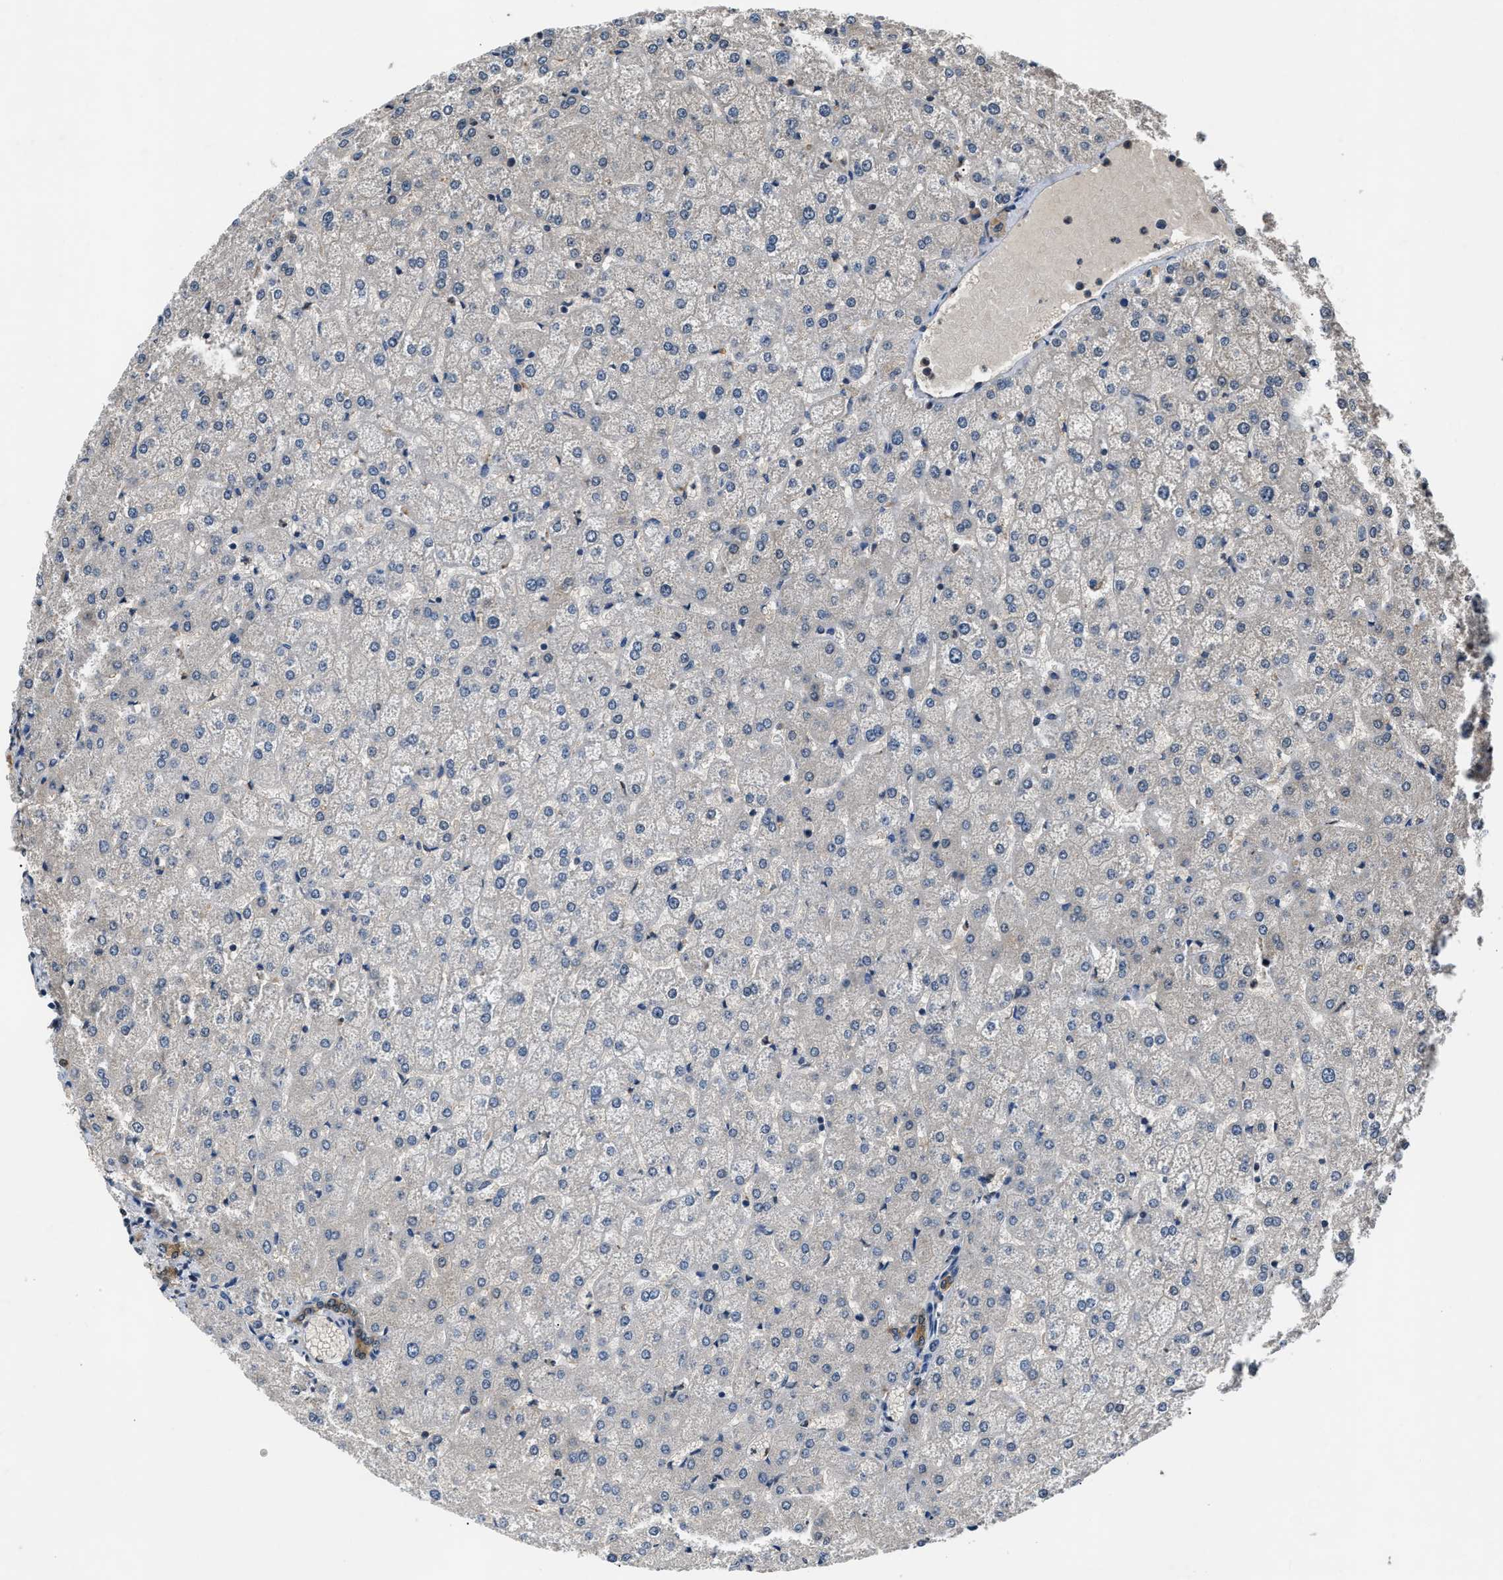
{"staining": {"intensity": "moderate", "quantity": ">75%", "location": "cytoplasmic/membranous"}, "tissue": "liver", "cell_type": "Cholangiocytes", "image_type": "normal", "snomed": [{"axis": "morphology", "description": "Normal tissue, NOS"}, {"axis": "topography", "description": "Liver"}], "caption": "DAB immunohistochemical staining of benign human liver reveals moderate cytoplasmic/membranous protein expression in about >75% of cholangiocytes.", "gene": "TP53I3", "patient": {"sex": "female", "age": 32}}